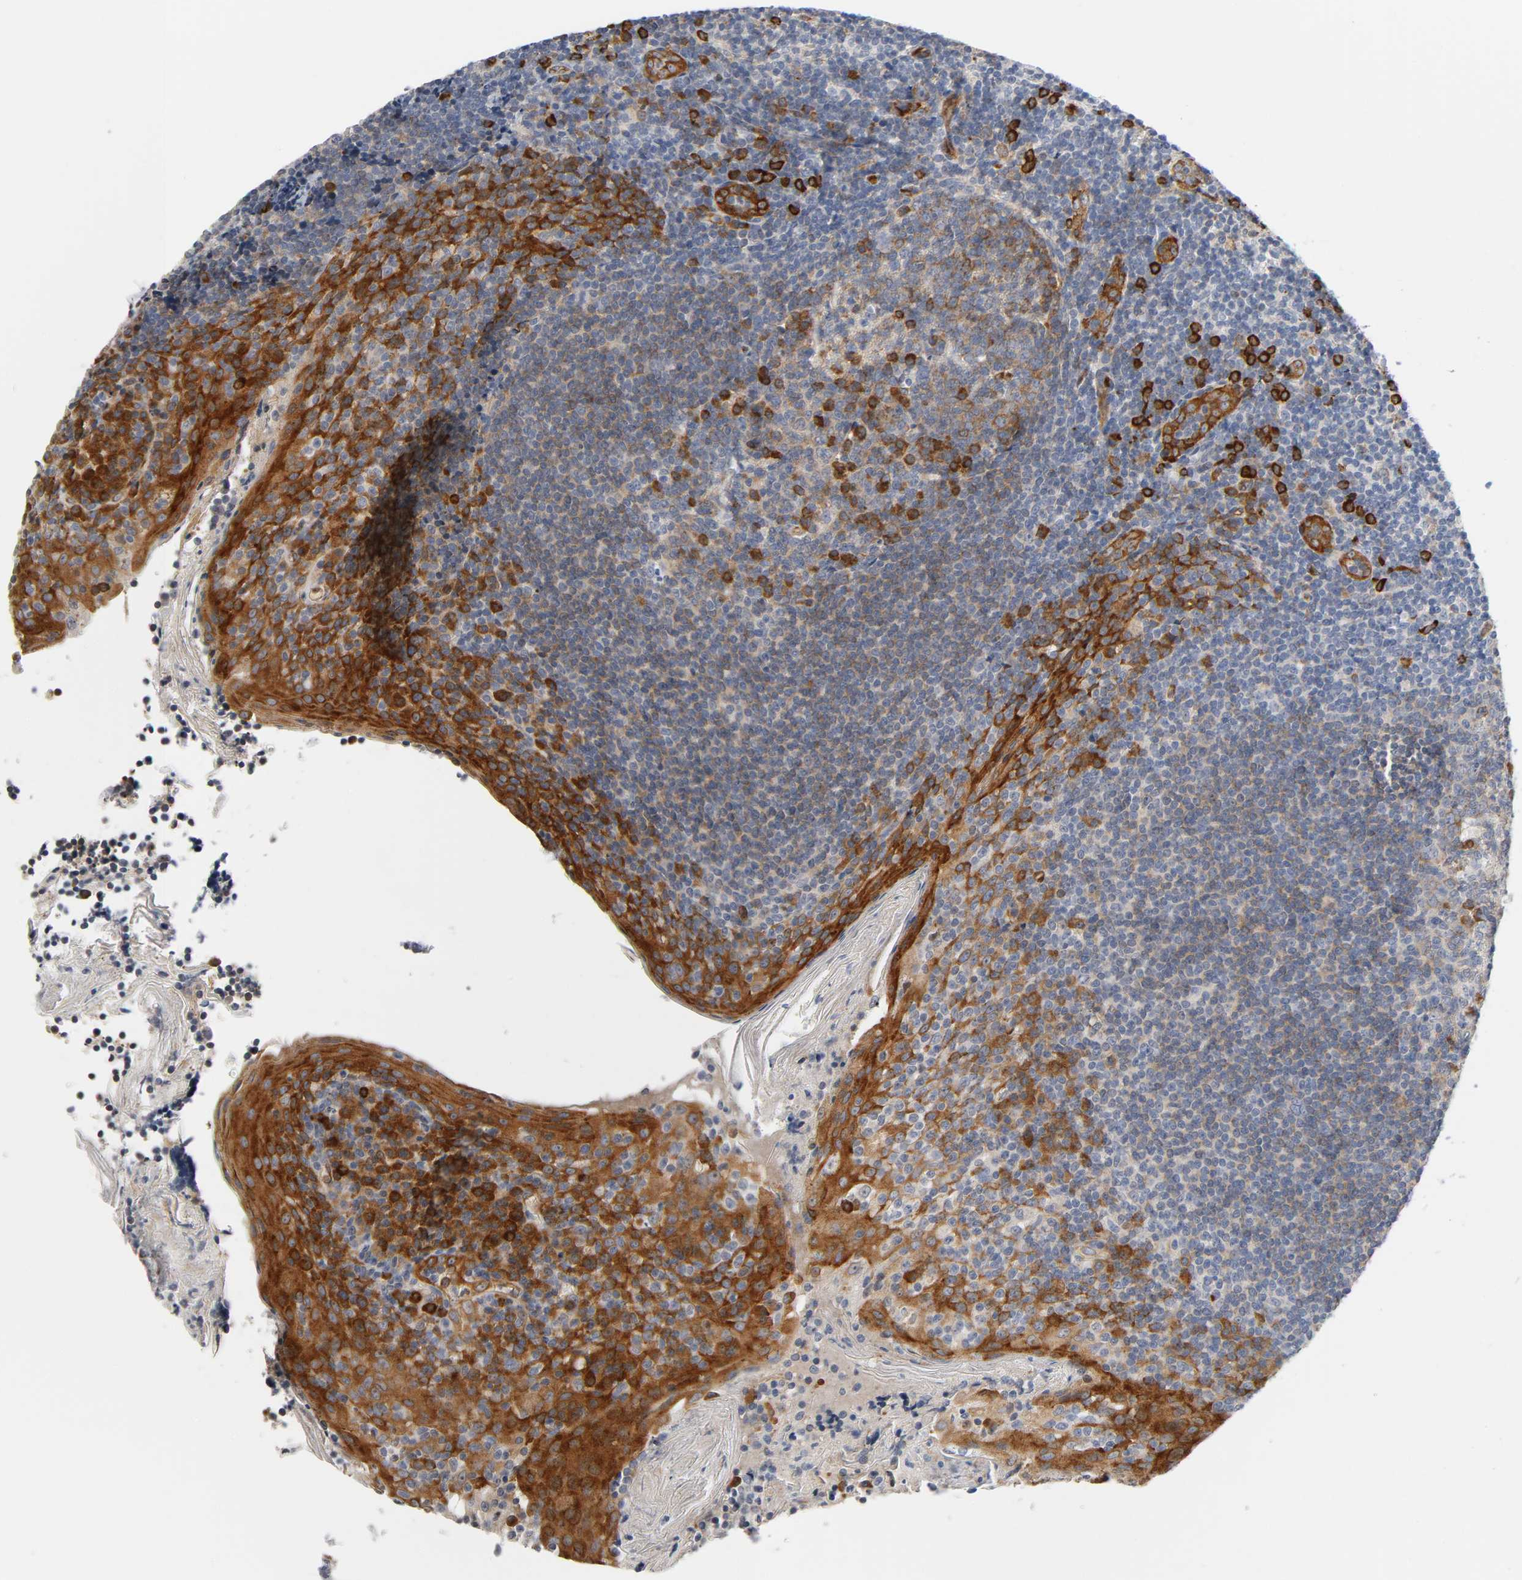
{"staining": {"intensity": "moderate", "quantity": "25%-75%", "location": "cytoplasmic/membranous"}, "tissue": "tonsil", "cell_type": "Germinal center cells", "image_type": "normal", "snomed": [{"axis": "morphology", "description": "Normal tissue, NOS"}, {"axis": "topography", "description": "Tonsil"}], "caption": "Protein staining of unremarkable tonsil displays moderate cytoplasmic/membranous staining in about 25%-75% of germinal center cells.", "gene": "CD2AP", "patient": {"sex": "male", "age": 31}}